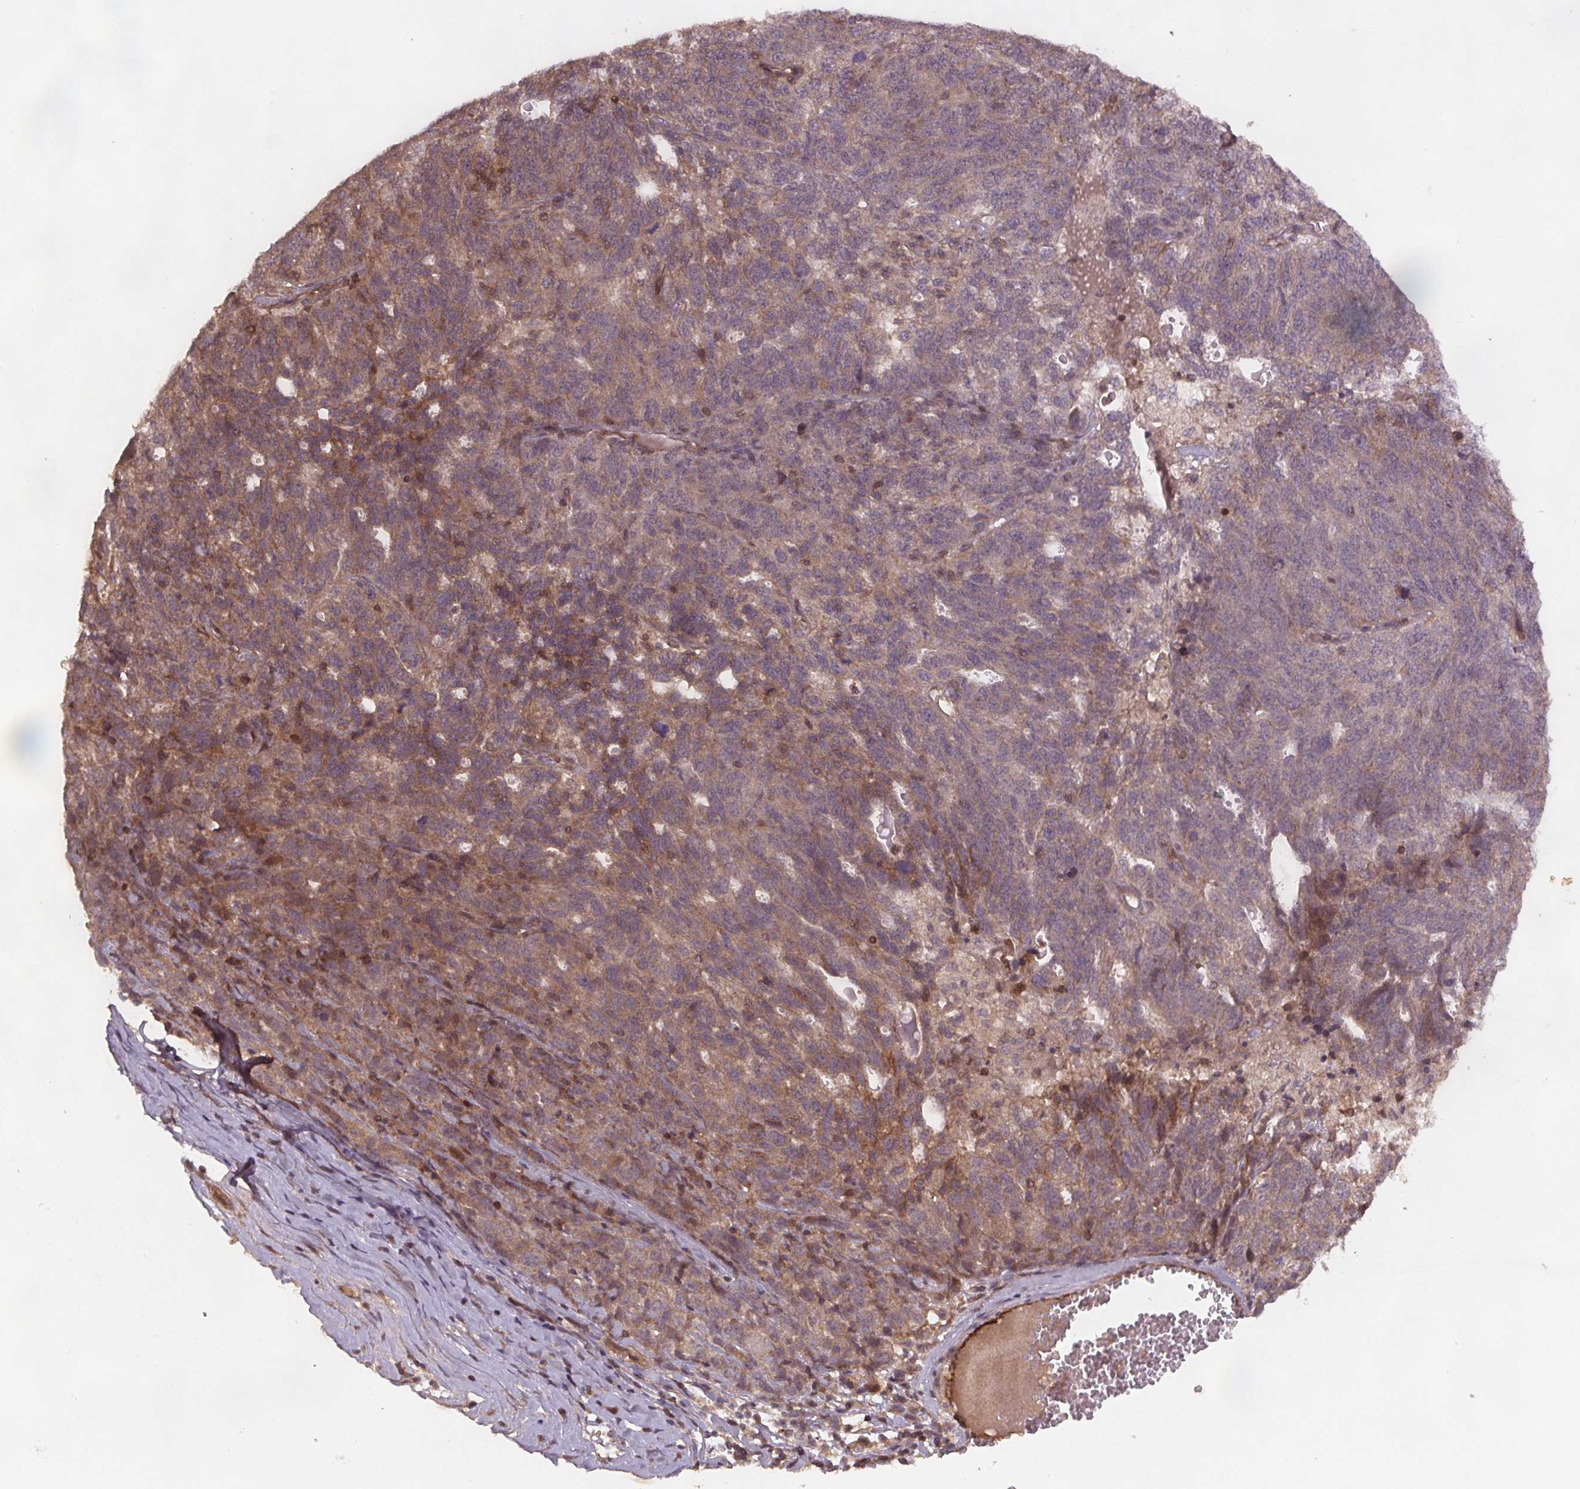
{"staining": {"intensity": "weak", "quantity": ">75%", "location": "cytoplasmic/membranous"}, "tissue": "ovarian cancer", "cell_type": "Tumor cells", "image_type": "cancer", "snomed": [{"axis": "morphology", "description": "Cystadenocarcinoma, serous, NOS"}, {"axis": "topography", "description": "Ovary"}], "caption": "Ovarian serous cystadenocarcinoma stained for a protein exhibits weak cytoplasmic/membranous positivity in tumor cells. Using DAB (brown) and hematoxylin (blue) stains, captured at high magnification using brightfield microscopy.", "gene": "SEC14L2", "patient": {"sex": "female", "age": 71}}